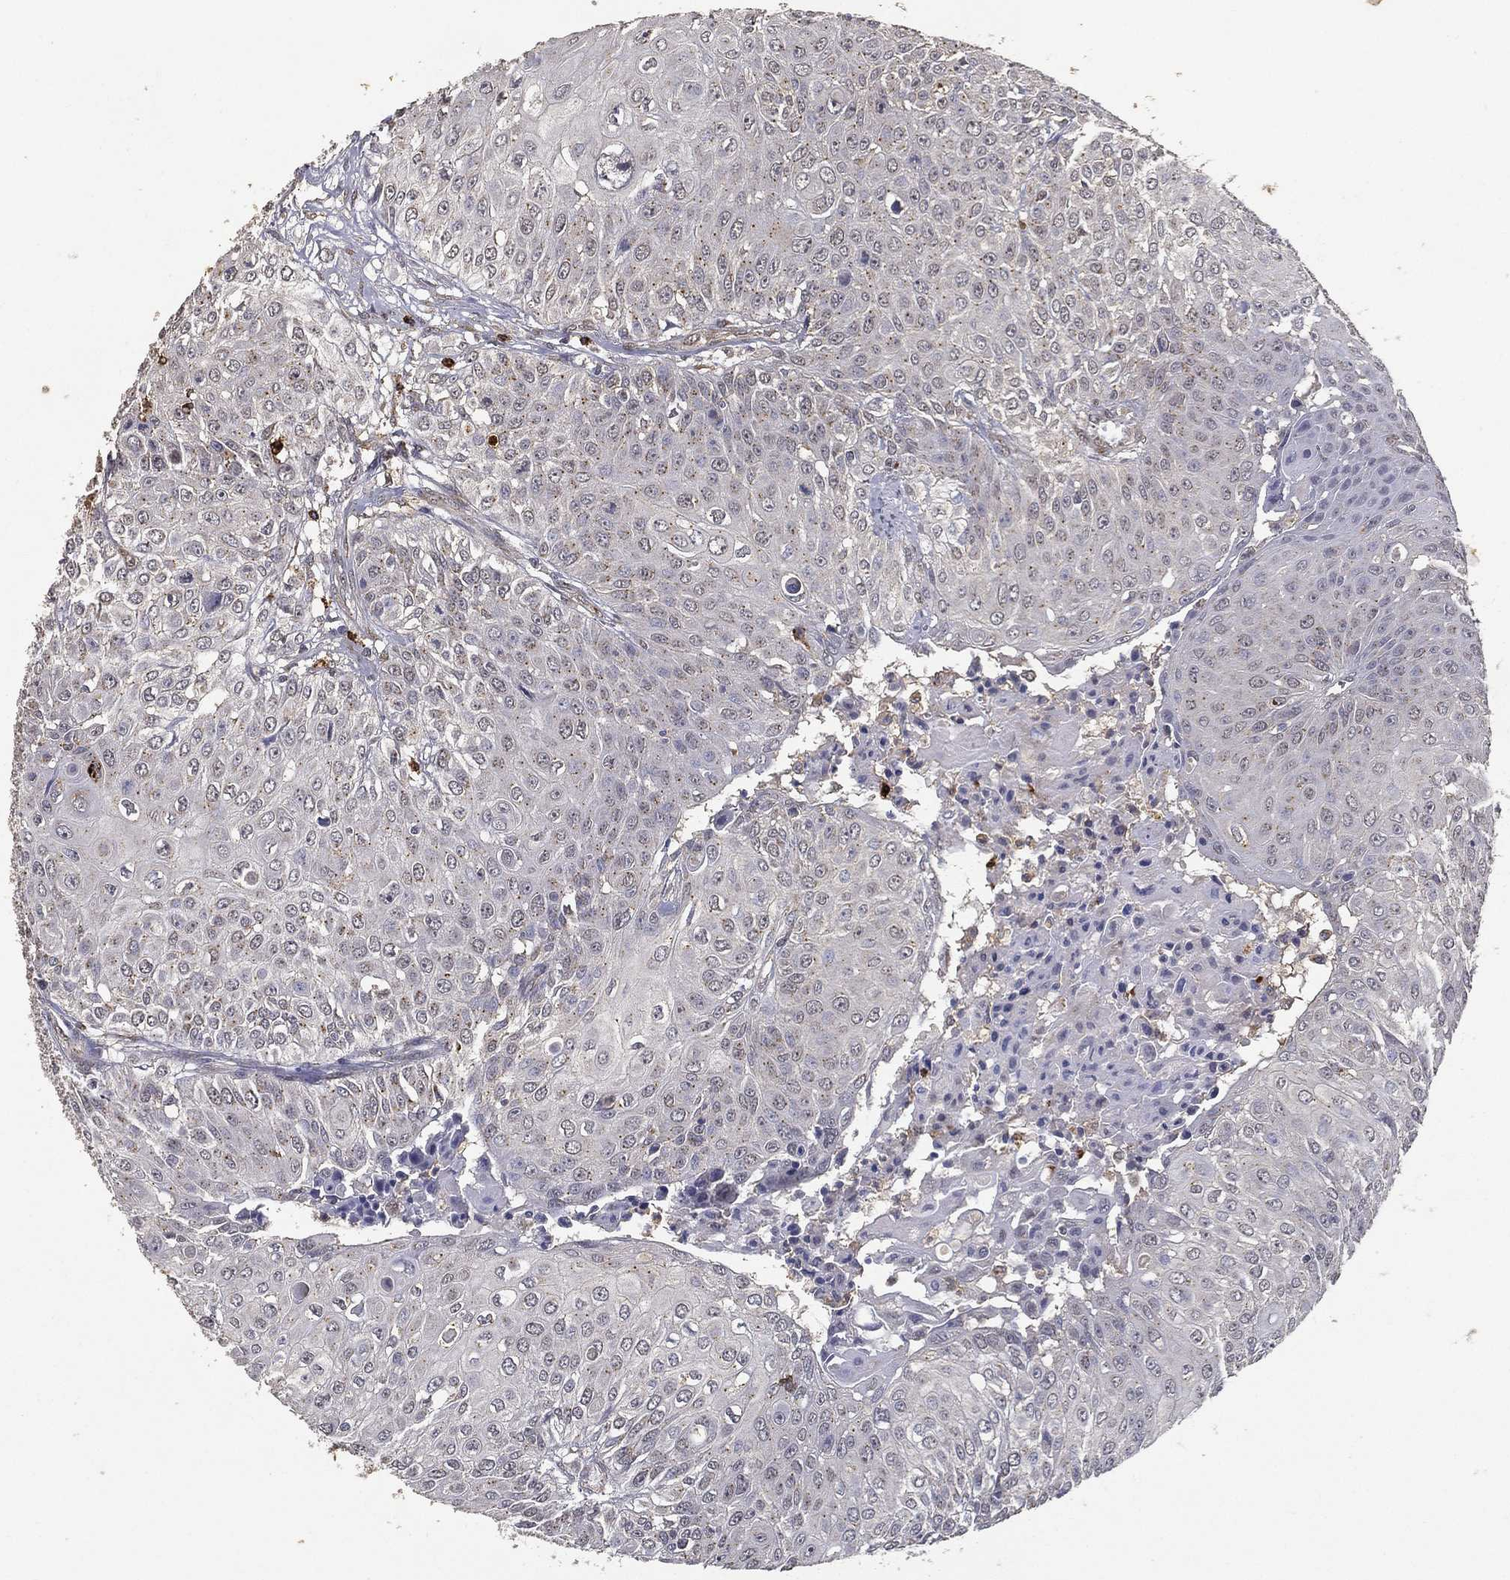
{"staining": {"intensity": "negative", "quantity": "none", "location": "none"}, "tissue": "urothelial cancer", "cell_type": "Tumor cells", "image_type": "cancer", "snomed": [{"axis": "morphology", "description": "Urothelial carcinoma, High grade"}, {"axis": "topography", "description": "Urinary bladder"}], "caption": "DAB immunohistochemical staining of urothelial cancer reveals no significant staining in tumor cells. Brightfield microscopy of IHC stained with DAB (brown) and hematoxylin (blue), captured at high magnification.", "gene": "GPR183", "patient": {"sex": "female", "age": 79}}